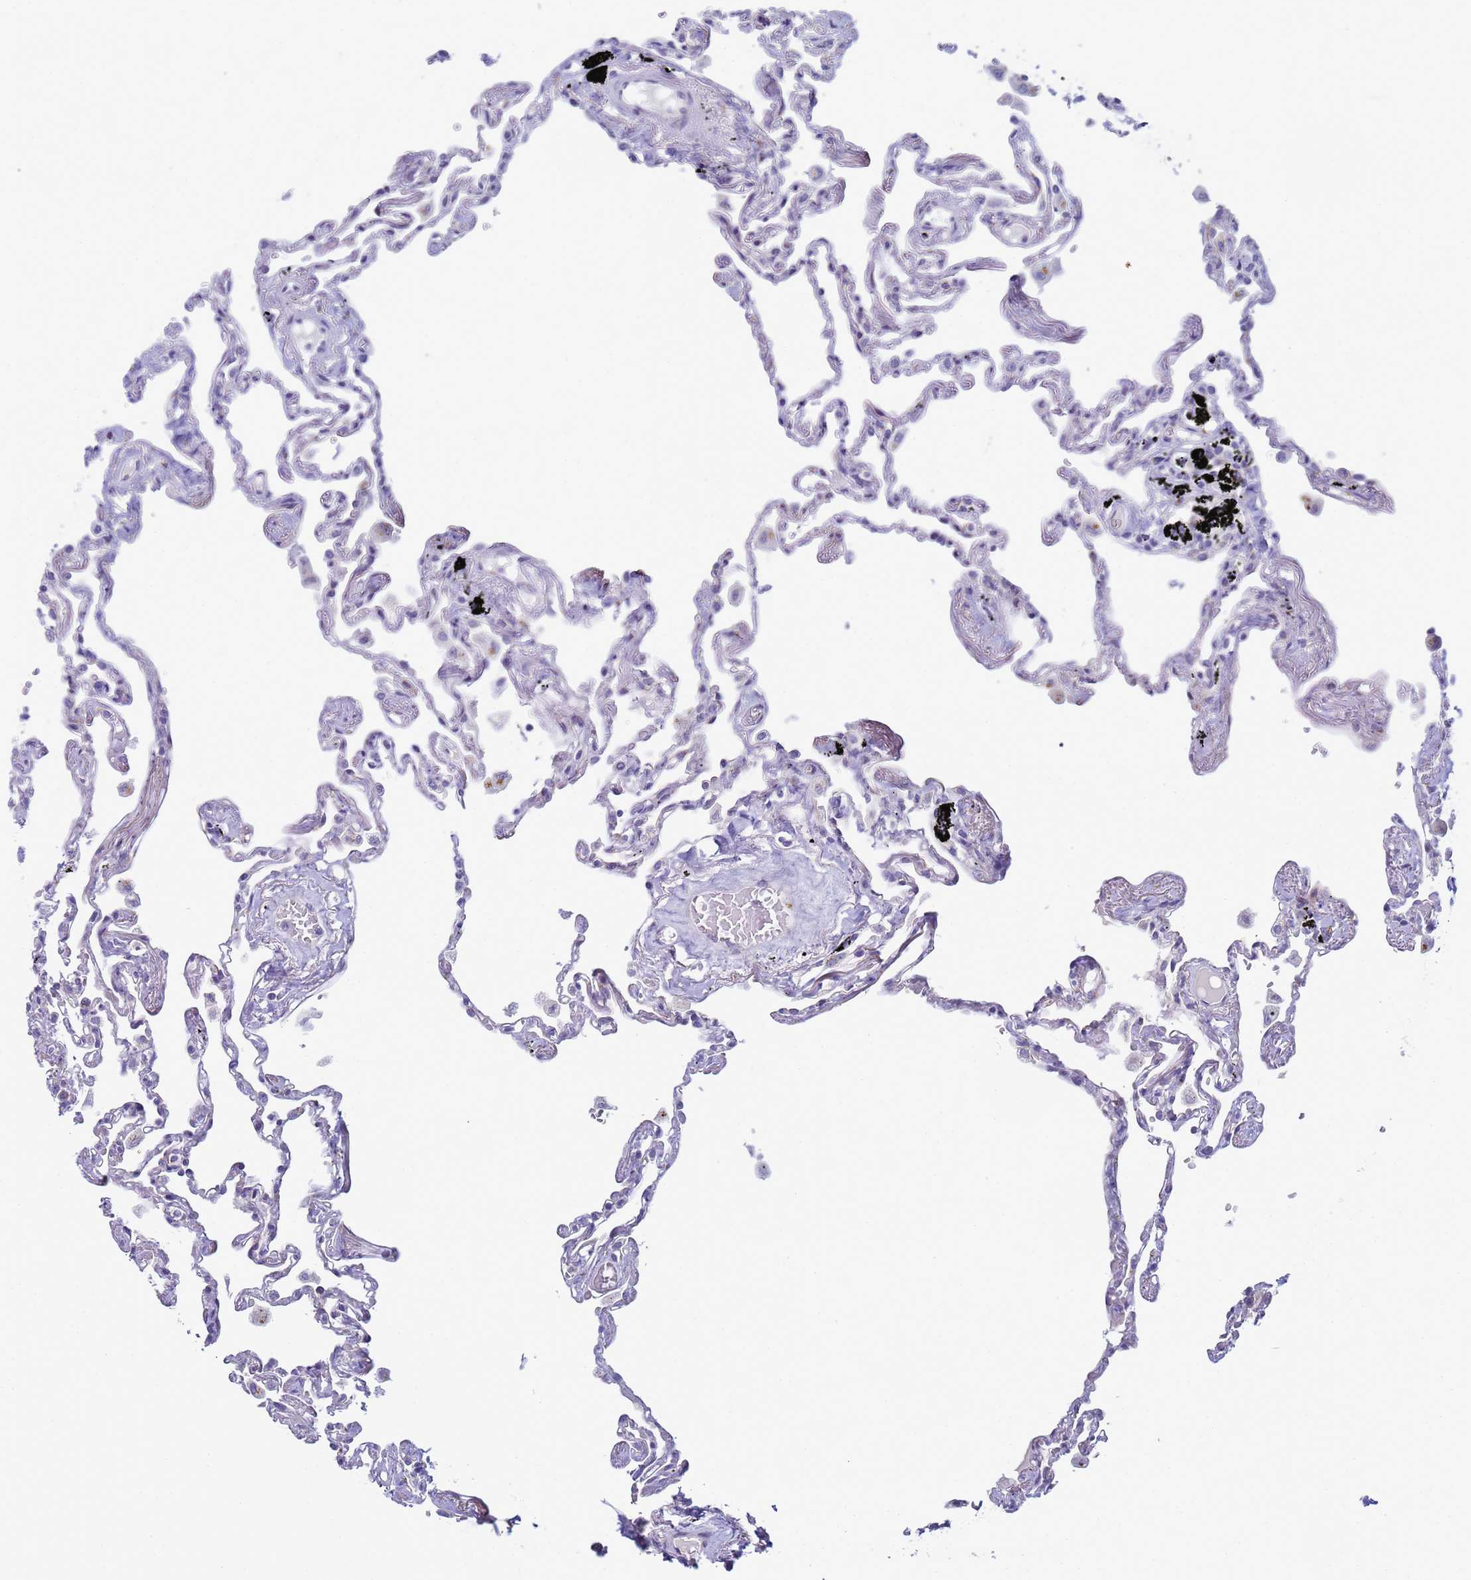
{"staining": {"intensity": "moderate", "quantity": "<25%", "location": "cytoplasmic/membranous"}, "tissue": "lung", "cell_type": "Alveolar cells", "image_type": "normal", "snomed": [{"axis": "morphology", "description": "Normal tissue, NOS"}, {"axis": "topography", "description": "Lung"}], "caption": "An image showing moderate cytoplasmic/membranous positivity in approximately <25% of alveolar cells in benign lung, as visualized by brown immunohistochemical staining.", "gene": "CR1", "patient": {"sex": "female", "age": 67}}